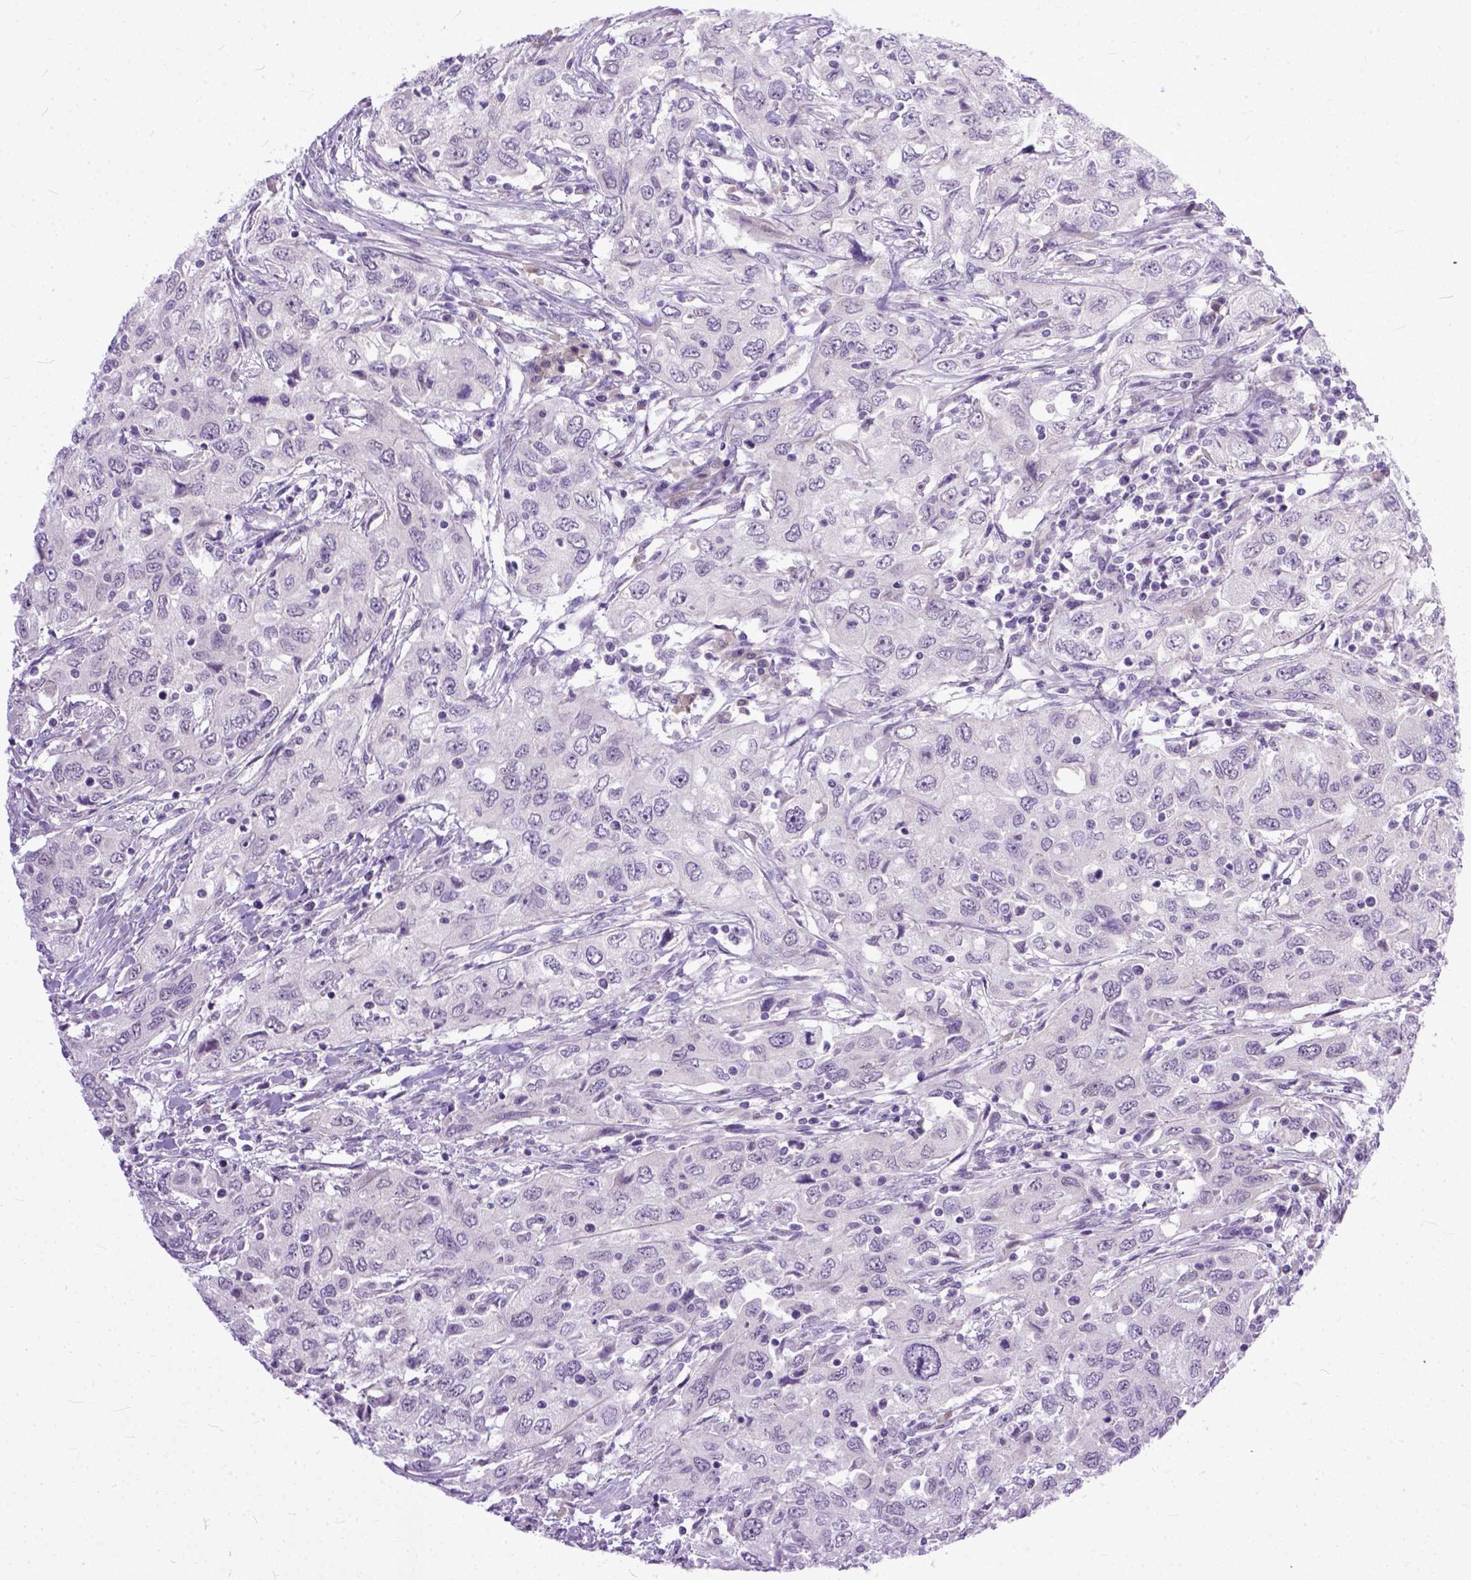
{"staining": {"intensity": "negative", "quantity": "none", "location": "none"}, "tissue": "urothelial cancer", "cell_type": "Tumor cells", "image_type": "cancer", "snomed": [{"axis": "morphology", "description": "Urothelial carcinoma, High grade"}, {"axis": "topography", "description": "Urinary bladder"}], "caption": "DAB (3,3'-diaminobenzidine) immunohistochemical staining of human urothelial carcinoma (high-grade) displays no significant expression in tumor cells.", "gene": "TCEAL7", "patient": {"sex": "male", "age": 76}}